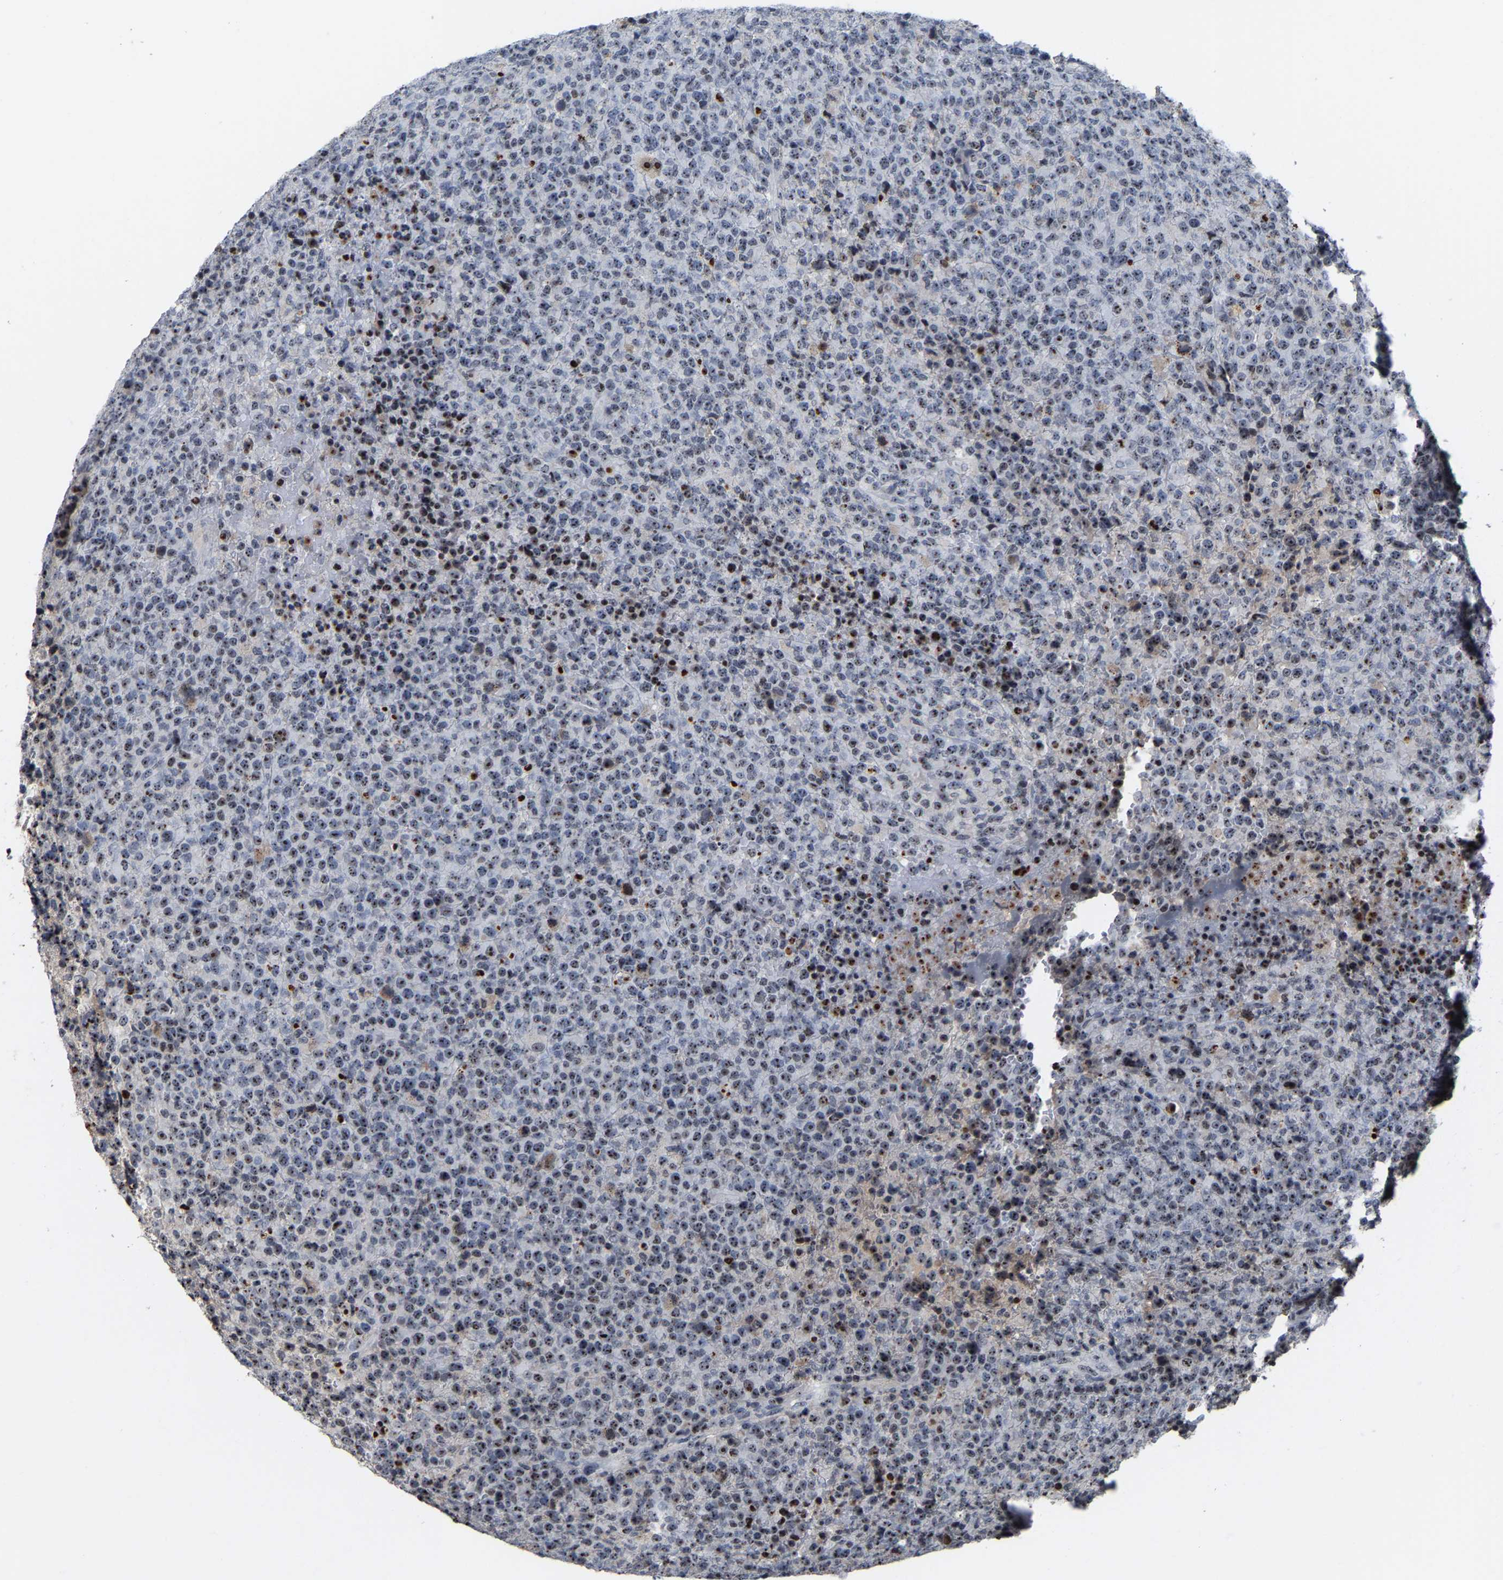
{"staining": {"intensity": "moderate", "quantity": ">75%", "location": "nuclear"}, "tissue": "lymphoma", "cell_type": "Tumor cells", "image_type": "cancer", "snomed": [{"axis": "morphology", "description": "Malignant lymphoma, non-Hodgkin's type, High grade"}, {"axis": "topography", "description": "Lymph node"}], "caption": "High-power microscopy captured an immunohistochemistry histopathology image of high-grade malignant lymphoma, non-Hodgkin's type, revealing moderate nuclear positivity in about >75% of tumor cells. (DAB (3,3'-diaminobenzidine) = brown stain, brightfield microscopy at high magnification).", "gene": "NOP58", "patient": {"sex": "male", "age": 13}}